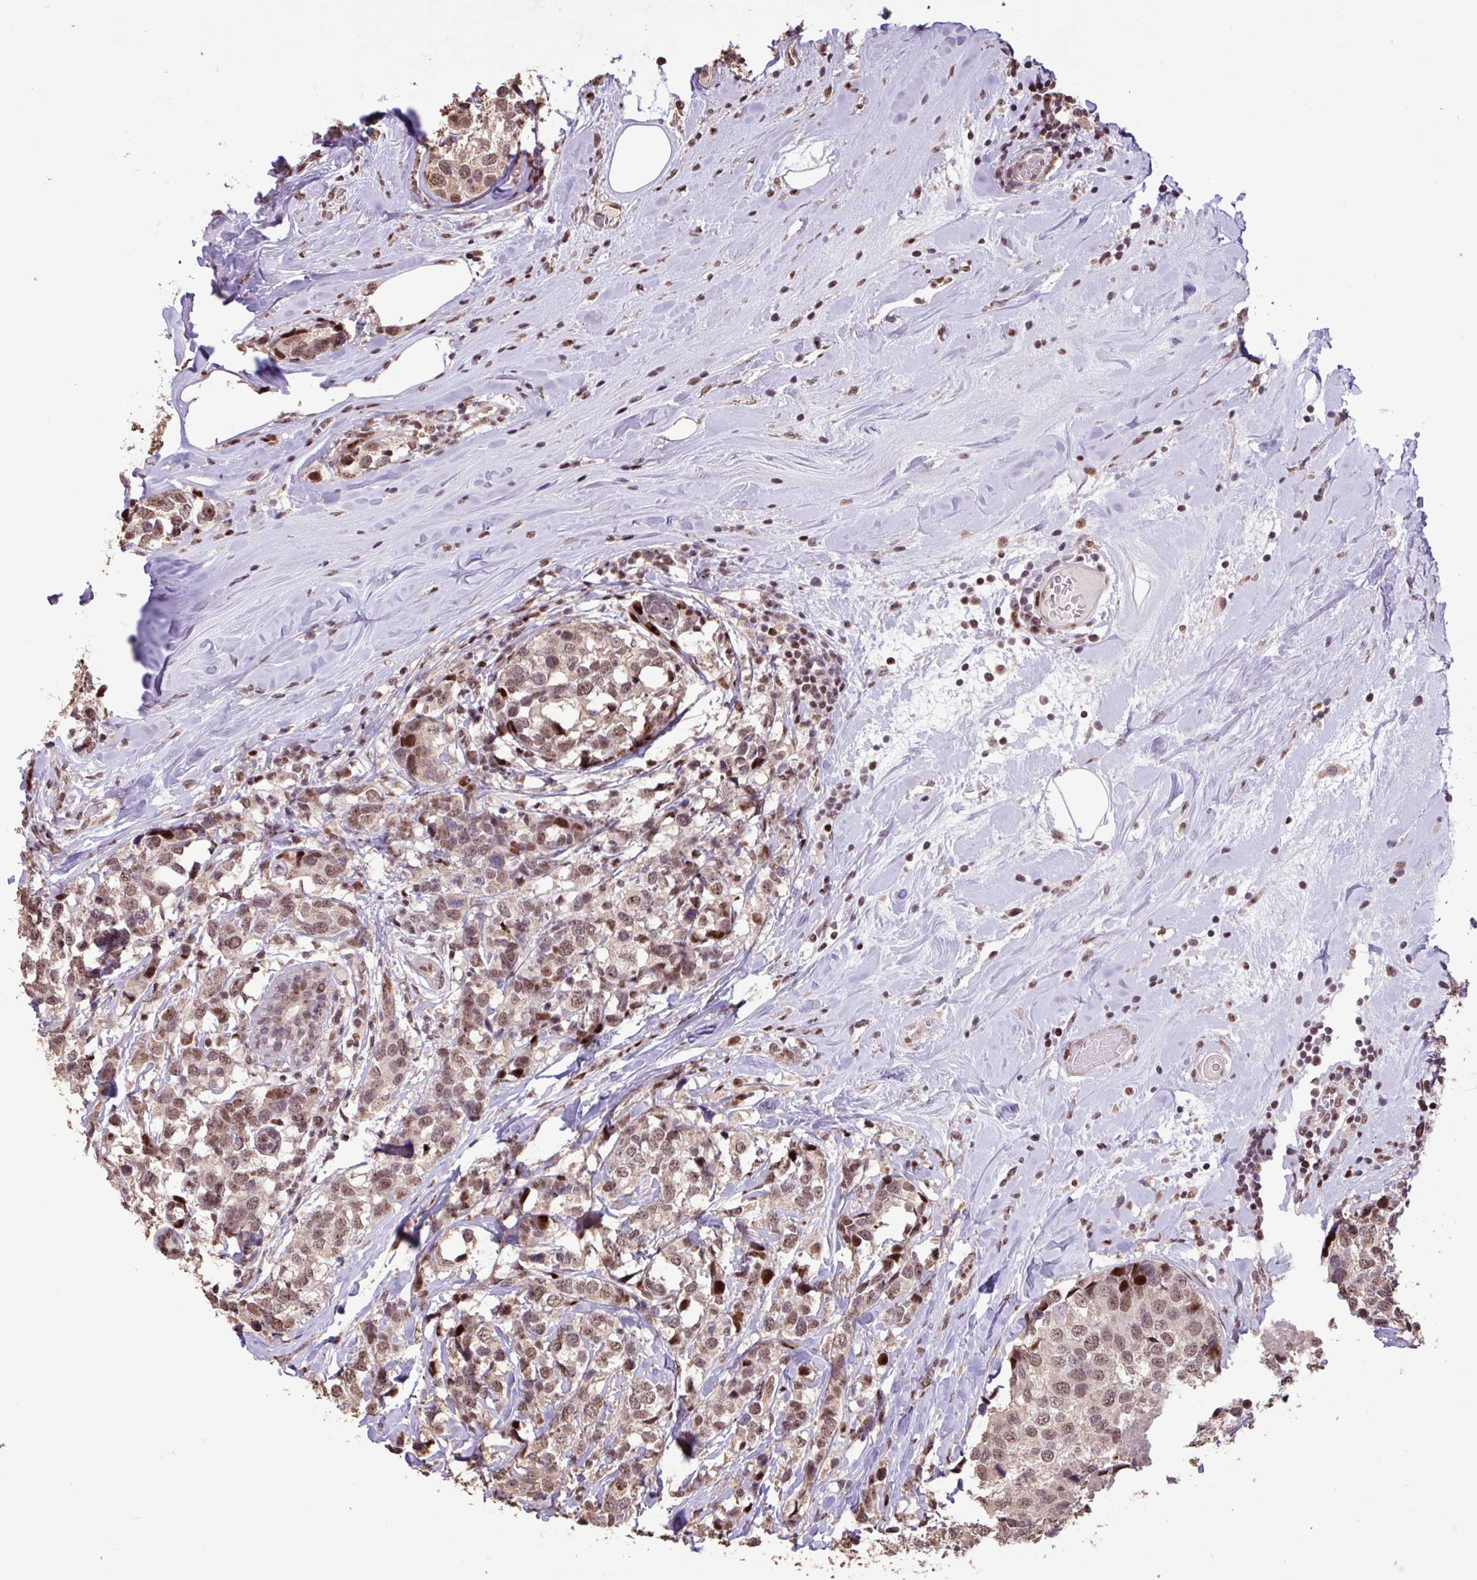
{"staining": {"intensity": "moderate", "quantity": ">75%", "location": "nuclear"}, "tissue": "breast cancer", "cell_type": "Tumor cells", "image_type": "cancer", "snomed": [{"axis": "morphology", "description": "Lobular carcinoma"}, {"axis": "topography", "description": "Breast"}], "caption": "Immunohistochemistry (IHC) of breast cancer reveals medium levels of moderate nuclear positivity in about >75% of tumor cells.", "gene": "ZNF709", "patient": {"sex": "female", "age": 59}}